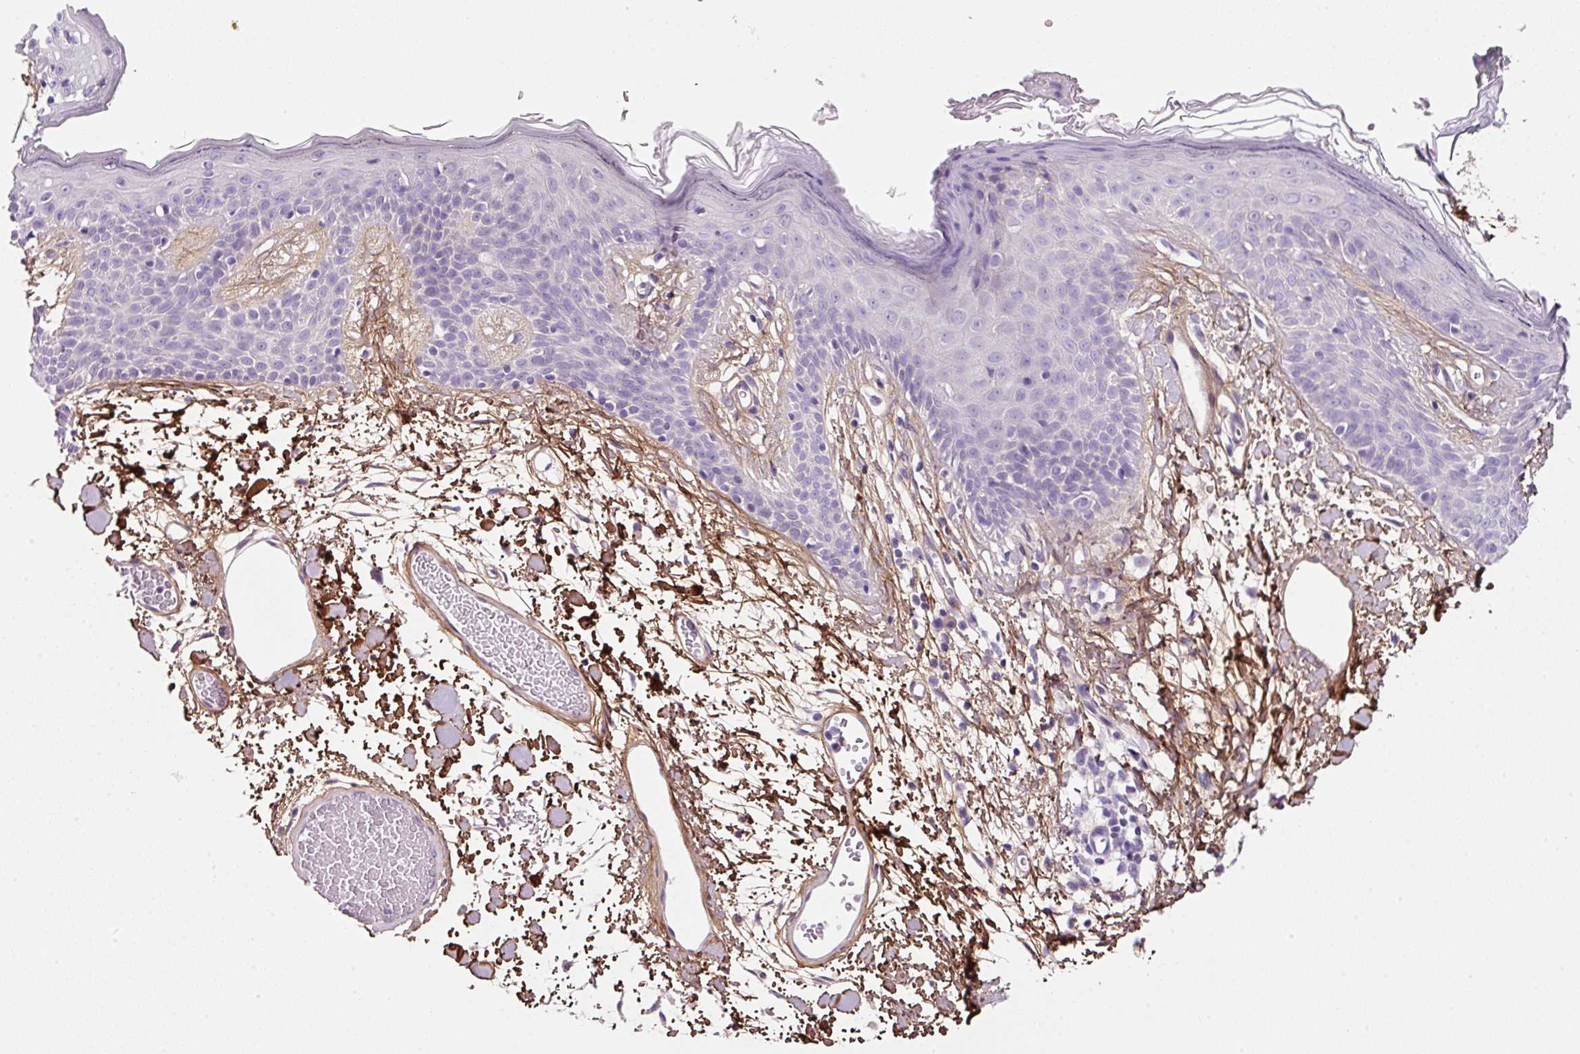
{"staining": {"intensity": "negative", "quantity": "none", "location": "none"}, "tissue": "skin", "cell_type": "Fibroblasts", "image_type": "normal", "snomed": [{"axis": "morphology", "description": "Normal tissue, NOS"}, {"axis": "topography", "description": "Skin"}], "caption": "Fibroblasts show no significant protein staining in unremarkable skin. (DAB (3,3'-diaminobenzidine) IHC with hematoxylin counter stain).", "gene": "SOS2", "patient": {"sex": "male", "age": 79}}